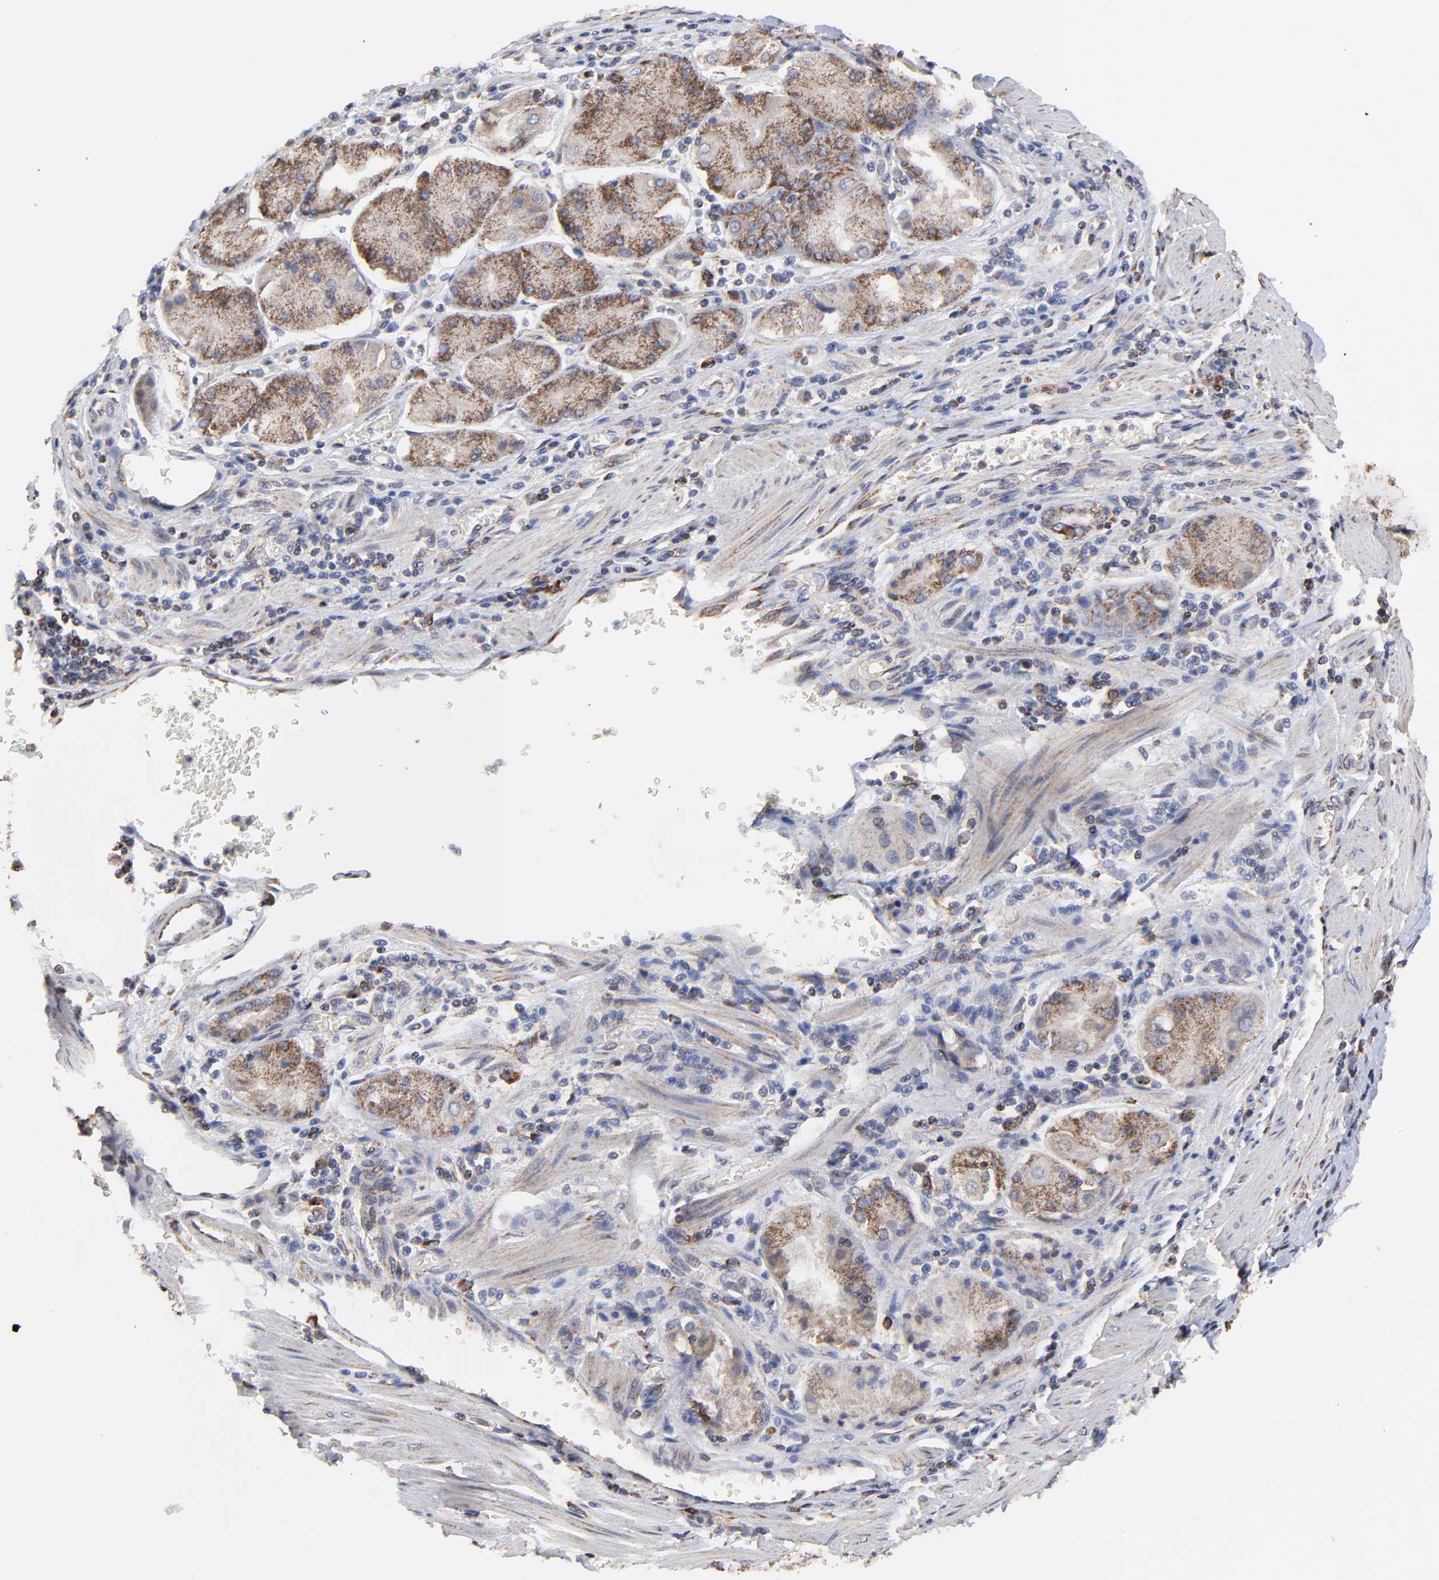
{"staining": {"intensity": "strong", "quantity": ">75%", "location": "cytoplasmic/membranous"}, "tissue": "stomach cancer", "cell_type": "Tumor cells", "image_type": "cancer", "snomed": [{"axis": "morphology", "description": "Normal tissue, NOS"}, {"axis": "morphology", "description": "Adenocarcinoma, NOS"}, {"axis": "topography", "description": "Stomach, upper"}, {"axis": "topography", "description": "Stomach"}], "caption": "IHC of stomach adenocarcinoma exhibits high levels of strong cytoplasmic/membranous positivity in about >75% of tumor cells. Nuclei are stained in blue.", "gene": "ZNF550", "patient": {"sex": "male", "age": 59}}